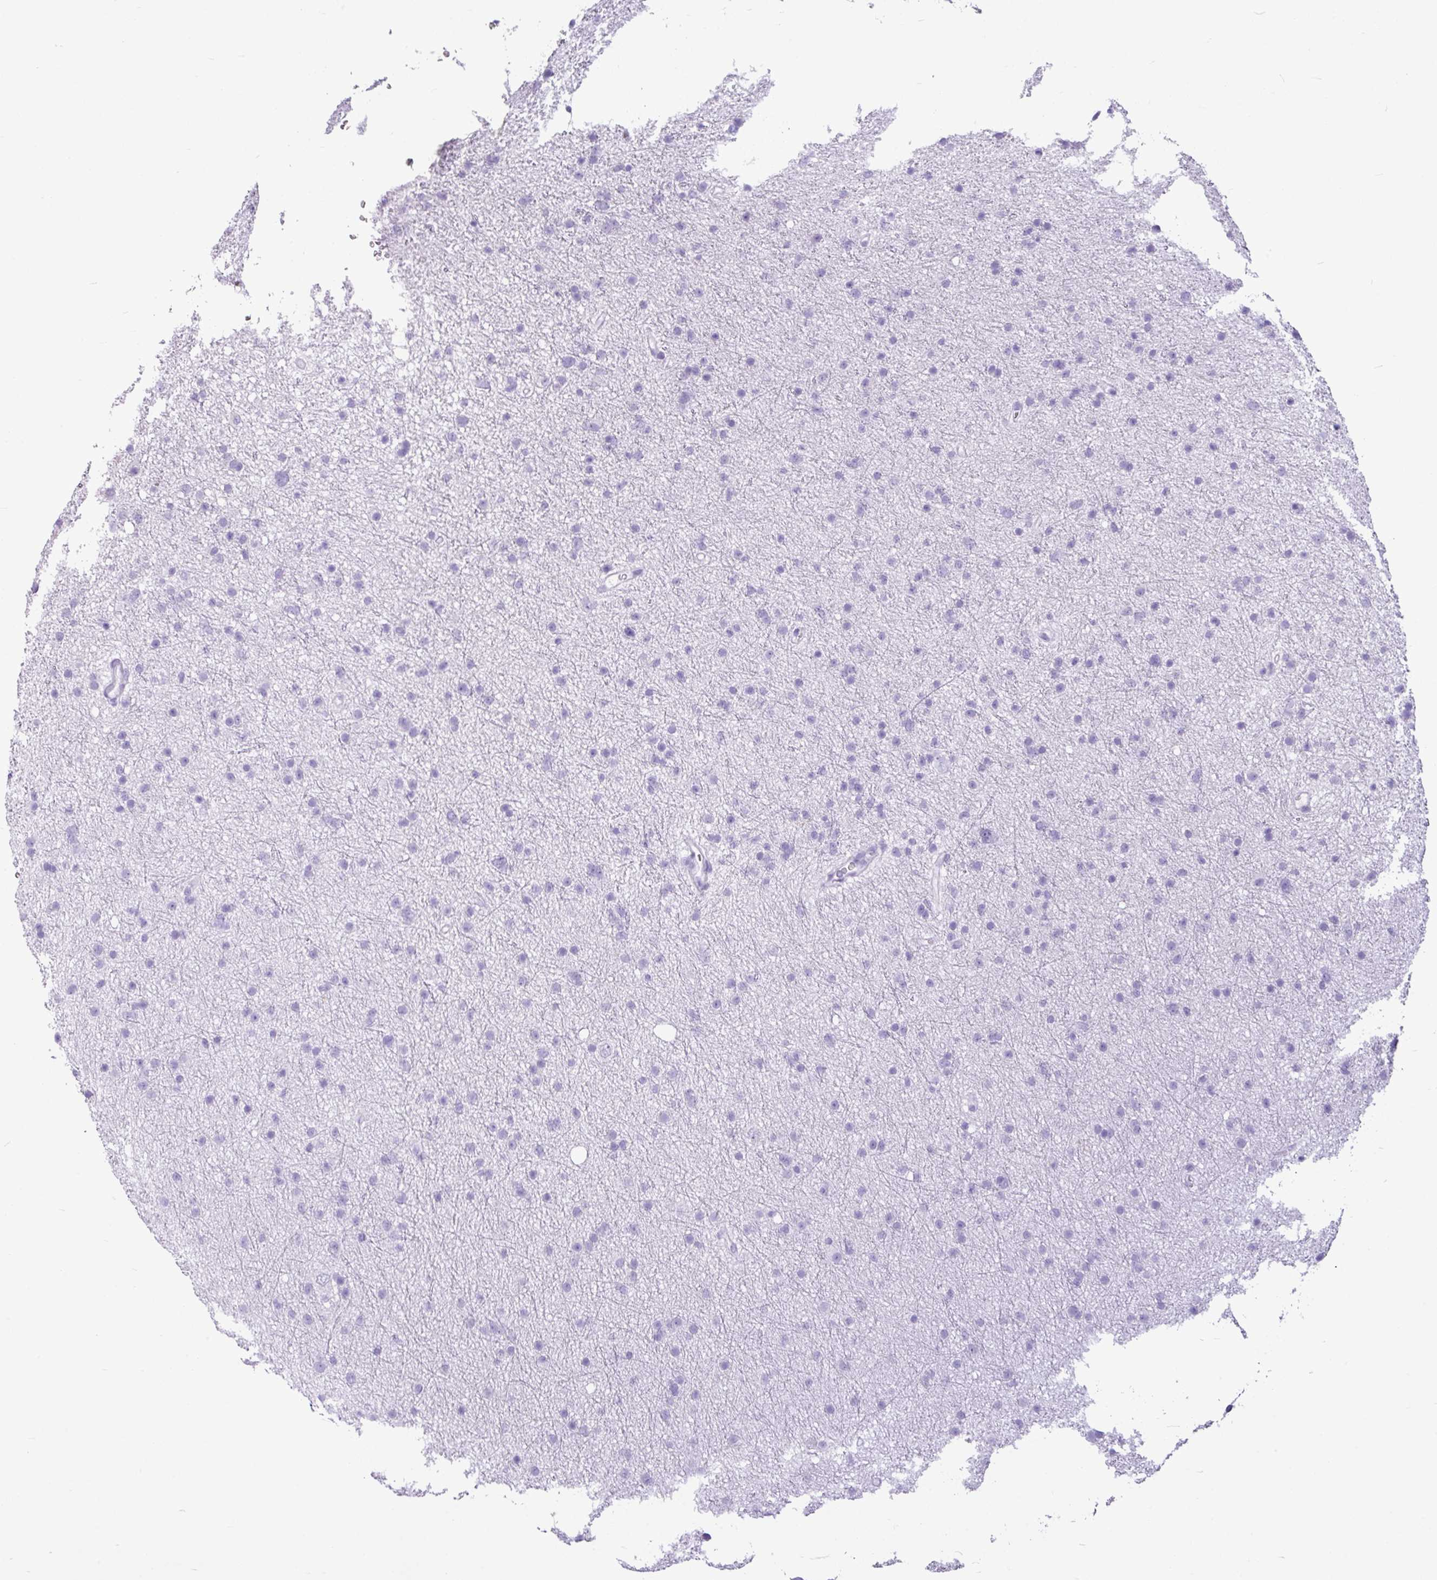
{"staining": {"intensity": "negative", "quantity": "none", "location": "none"}, "tissue": "glioma", "cell_type": "Tumor cells", "image_type": "cancer", "snomed": [{"axis": "morphology", "description": "Glioma, malignant, Low grade"}, {"axis": "topography", "description": "Cerebral cortex"}], "caption": "Immunohistochemical staining of human glioma displays no significant positivity in tumor cells.", "gene": "AMY1B", "patient": {"sex": "female", "age": 39}}